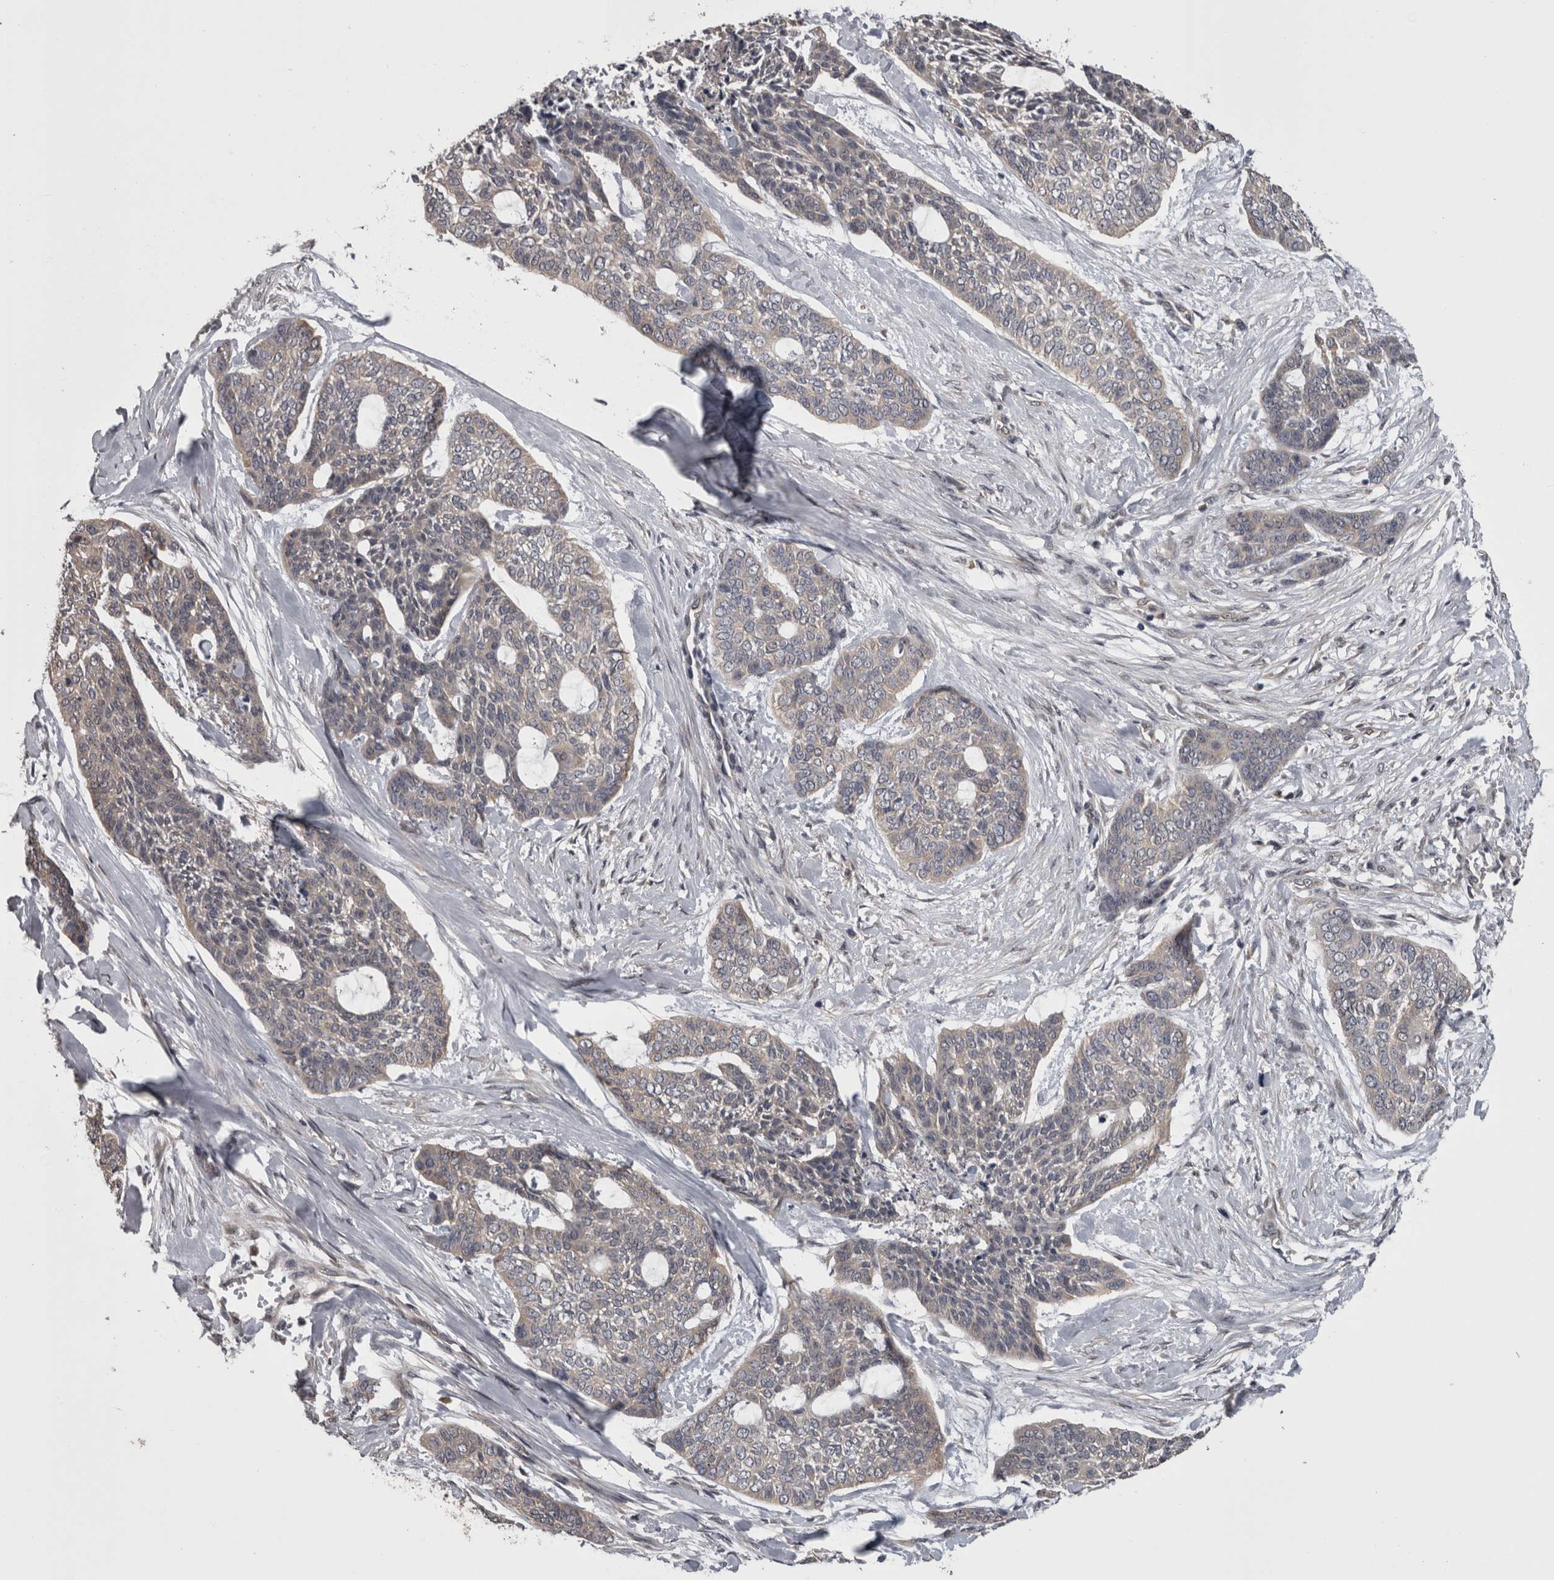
{"staining": {"intensity": "weak", "quantity": ">75%", "location": "cytoplasmic/membranous"}, "tissue": "skin cancer", "cell_type": "Tumor cells", "image_type": "cancer", "snomed": [{"axis": "morphology", "description": "Basal cell carcinoma"}, {"axis": "topography", "description": "Skin"}], "caption": "Skin cancer stained with a protein marker displays weak staining in tumor cells.", "gene": "APRT", "patient": {"sex": "female", "age": 64}}